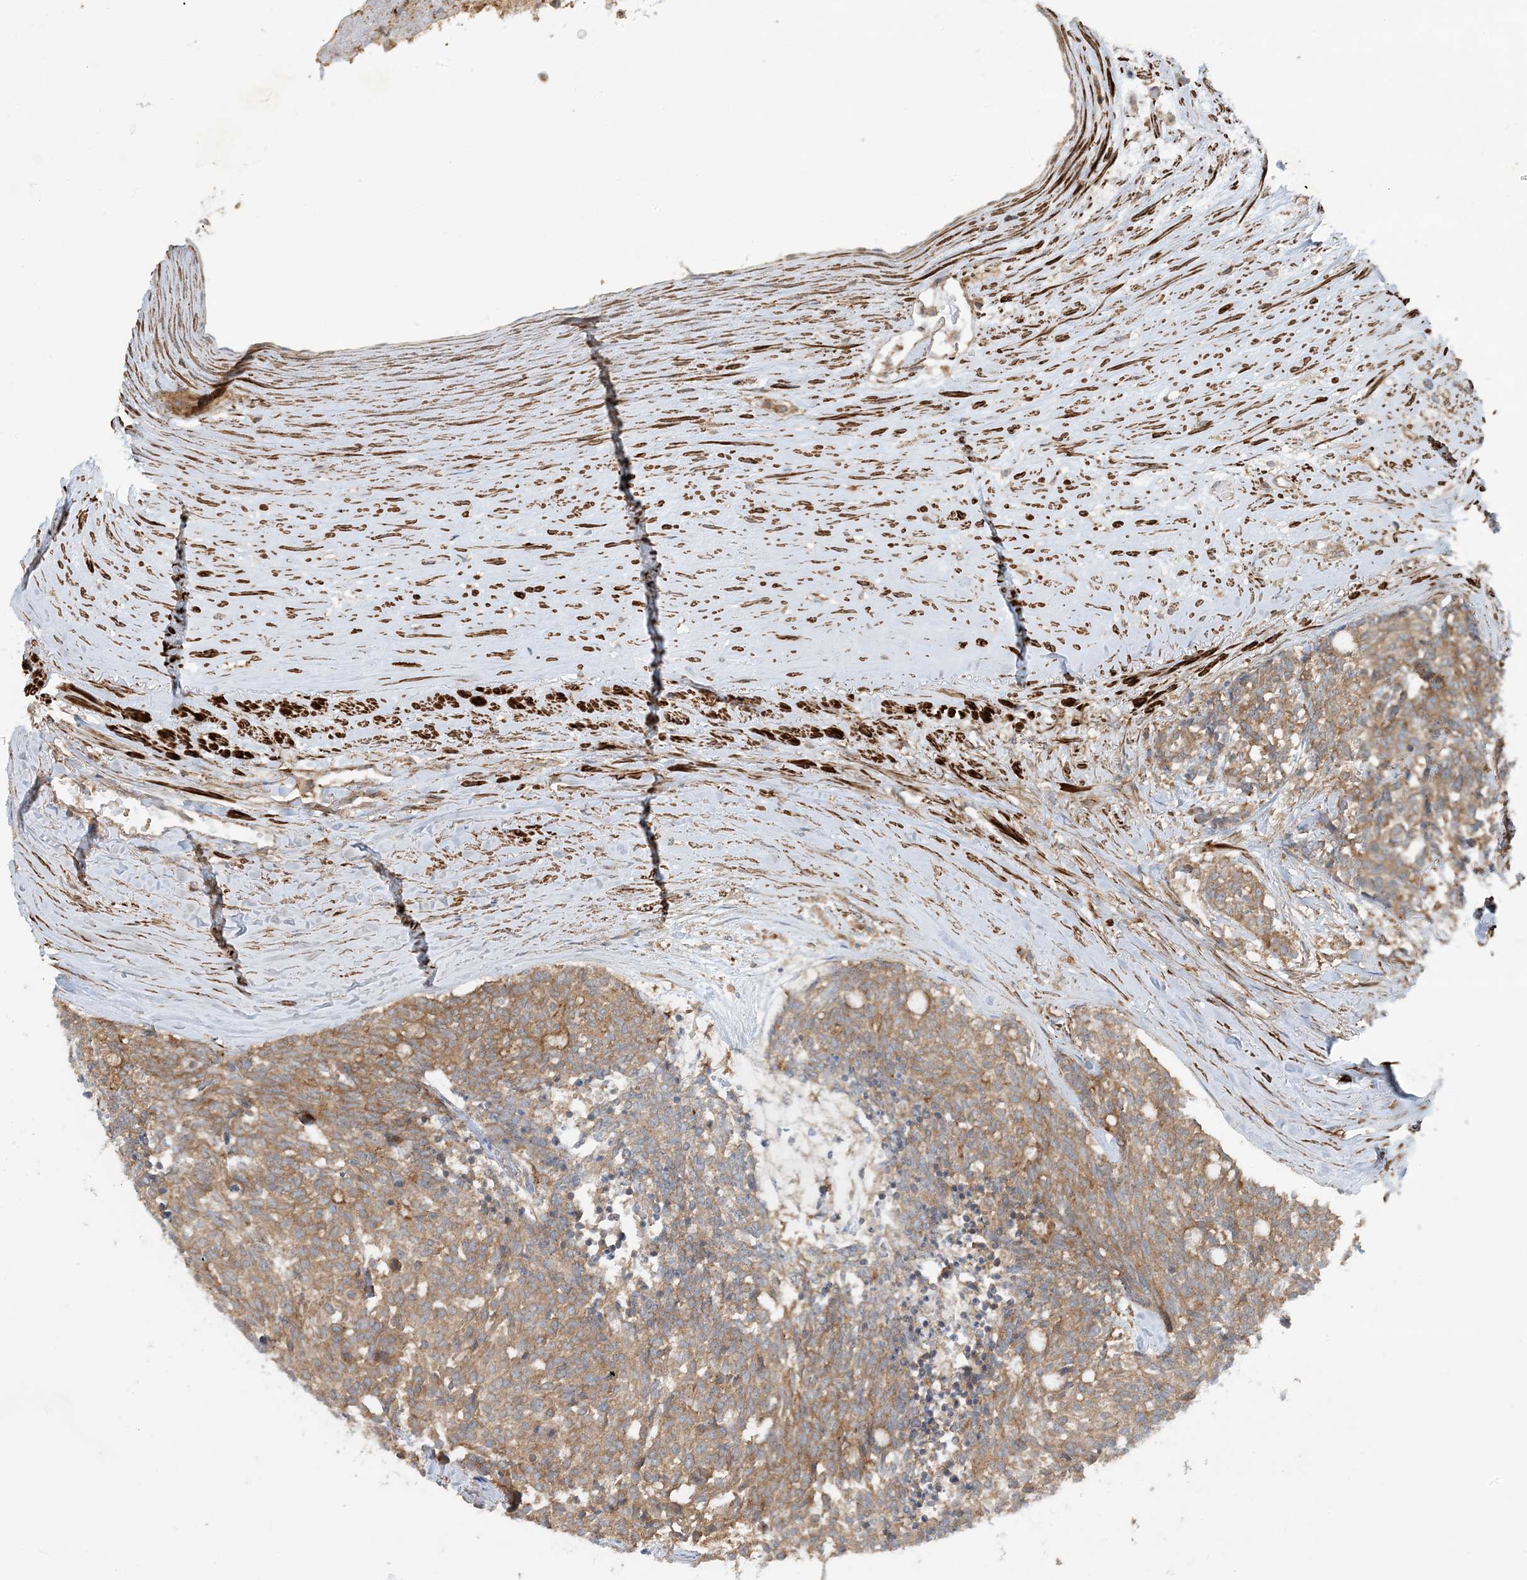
{"staining": {"intensity": "moderate", "quantity": ">75%", "location": "cytoplasmic/membranous"}, "tissue": "carcinoid", "cell_type": "Tumor cells", "image_type": "cancer", "snomed": [{"axis": "morphology", "description": "Carcinoid, malignant, NOS"}, {"axis": "topography", "description": "Pancreas"}], "caption": "Immunohistochemical staining of human carcinoid (malignant) demonstrates medium levels of moderate cytoplasmic/membranous protein staining in about >75% of tumor cells.", "gene": "STAM2", "patient": {"sex": "female", "age": 54}}